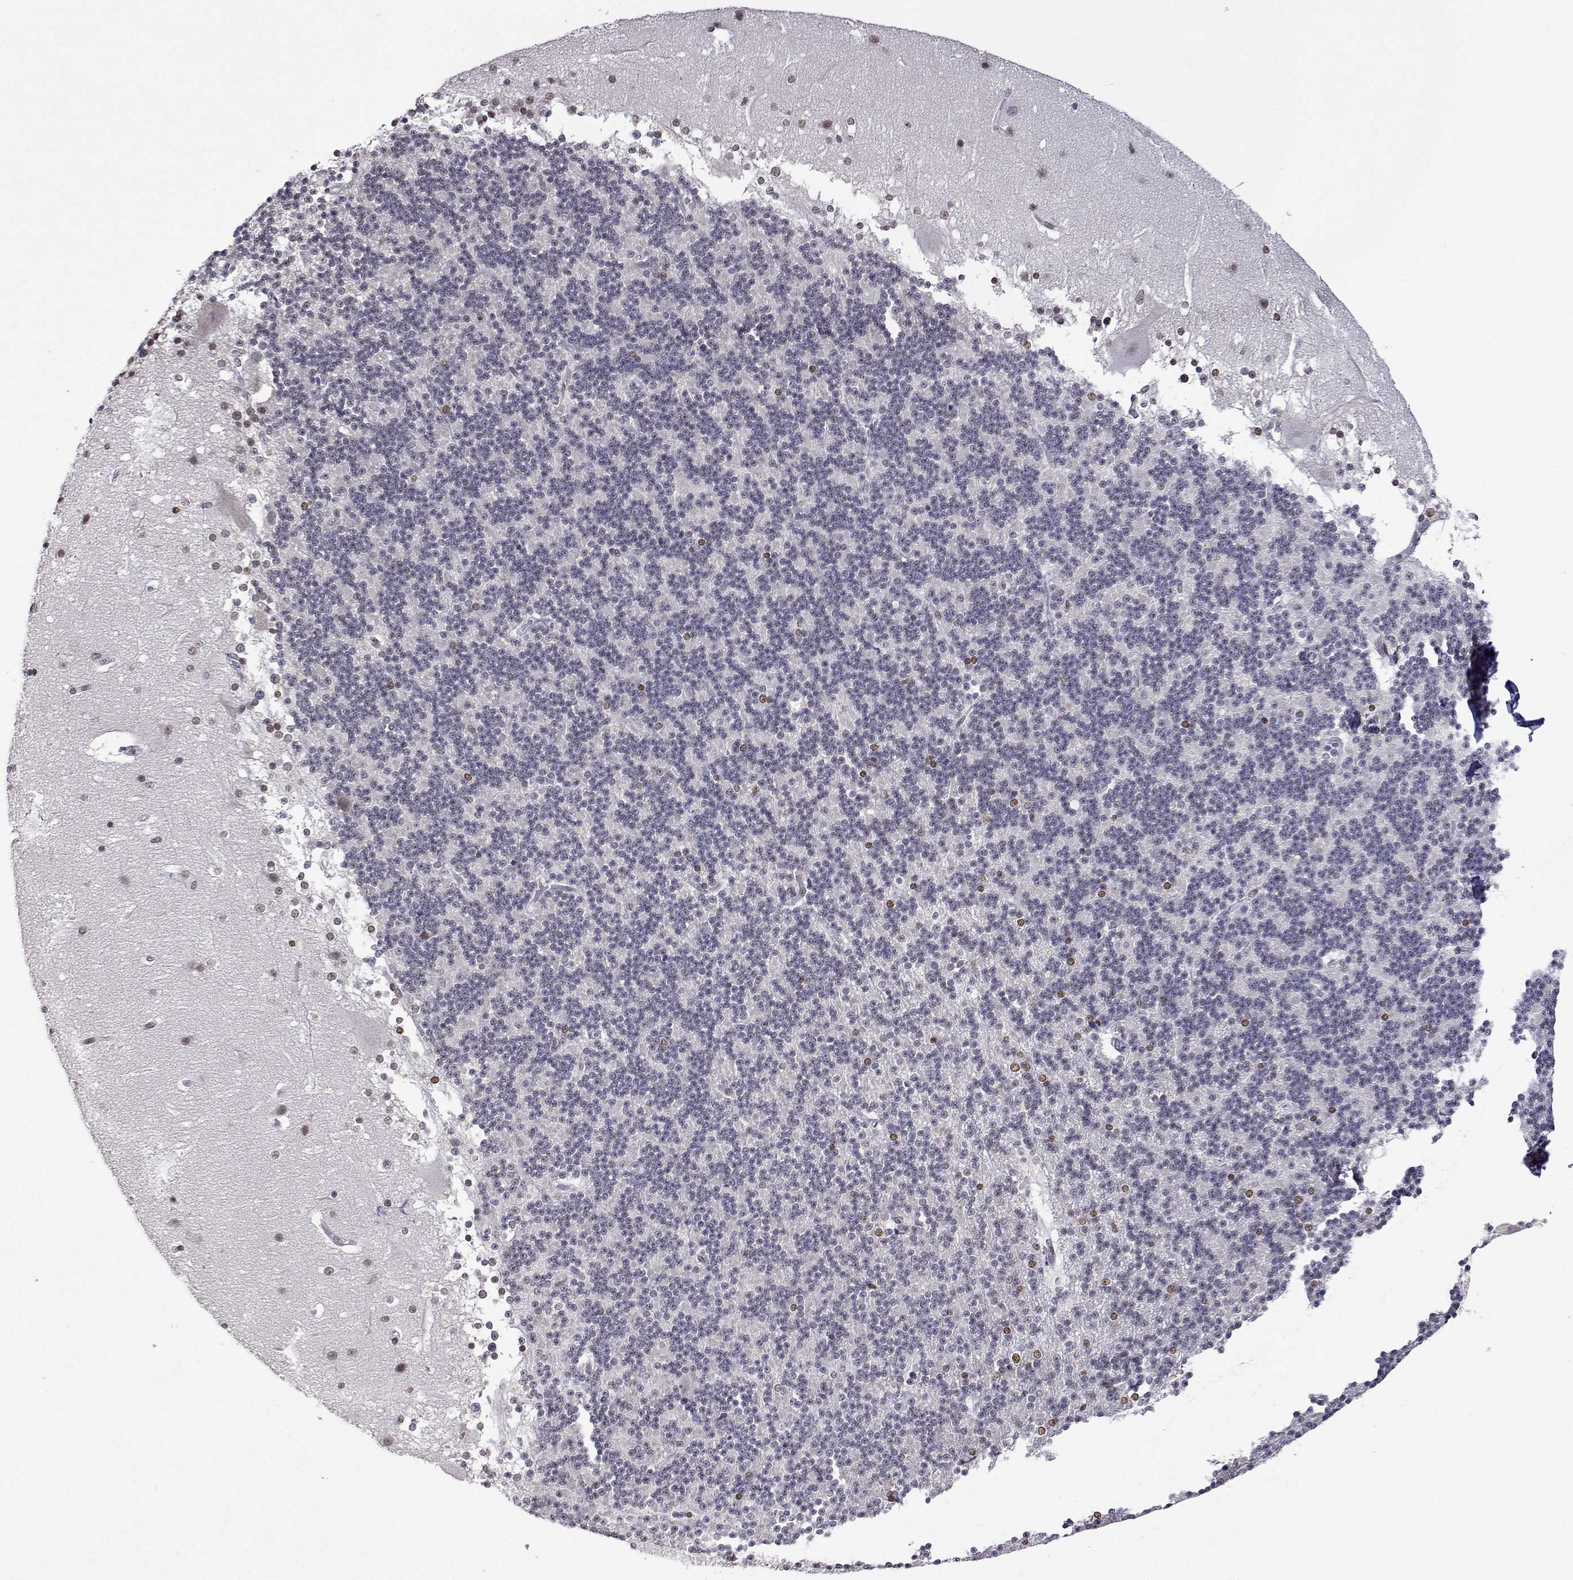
{"staining": {"intensity": "negative", "quantity": "none", "location": "none"}, "tissue": "cerebellum", "cell_type": "Cells in granular layer", "image_type": "normal", "snomed": [{"axis": "morphology", "description": "Normal tissue, NOS"}, {"axis": "topography", "description": "Cerebellum"}], "caption": "DAB immunohistochemical staining of normal human cerebellum shows no significant staining in cells in granular layer.", "gene": "XPC", "patient": {"sex": "female", "age": 19}}